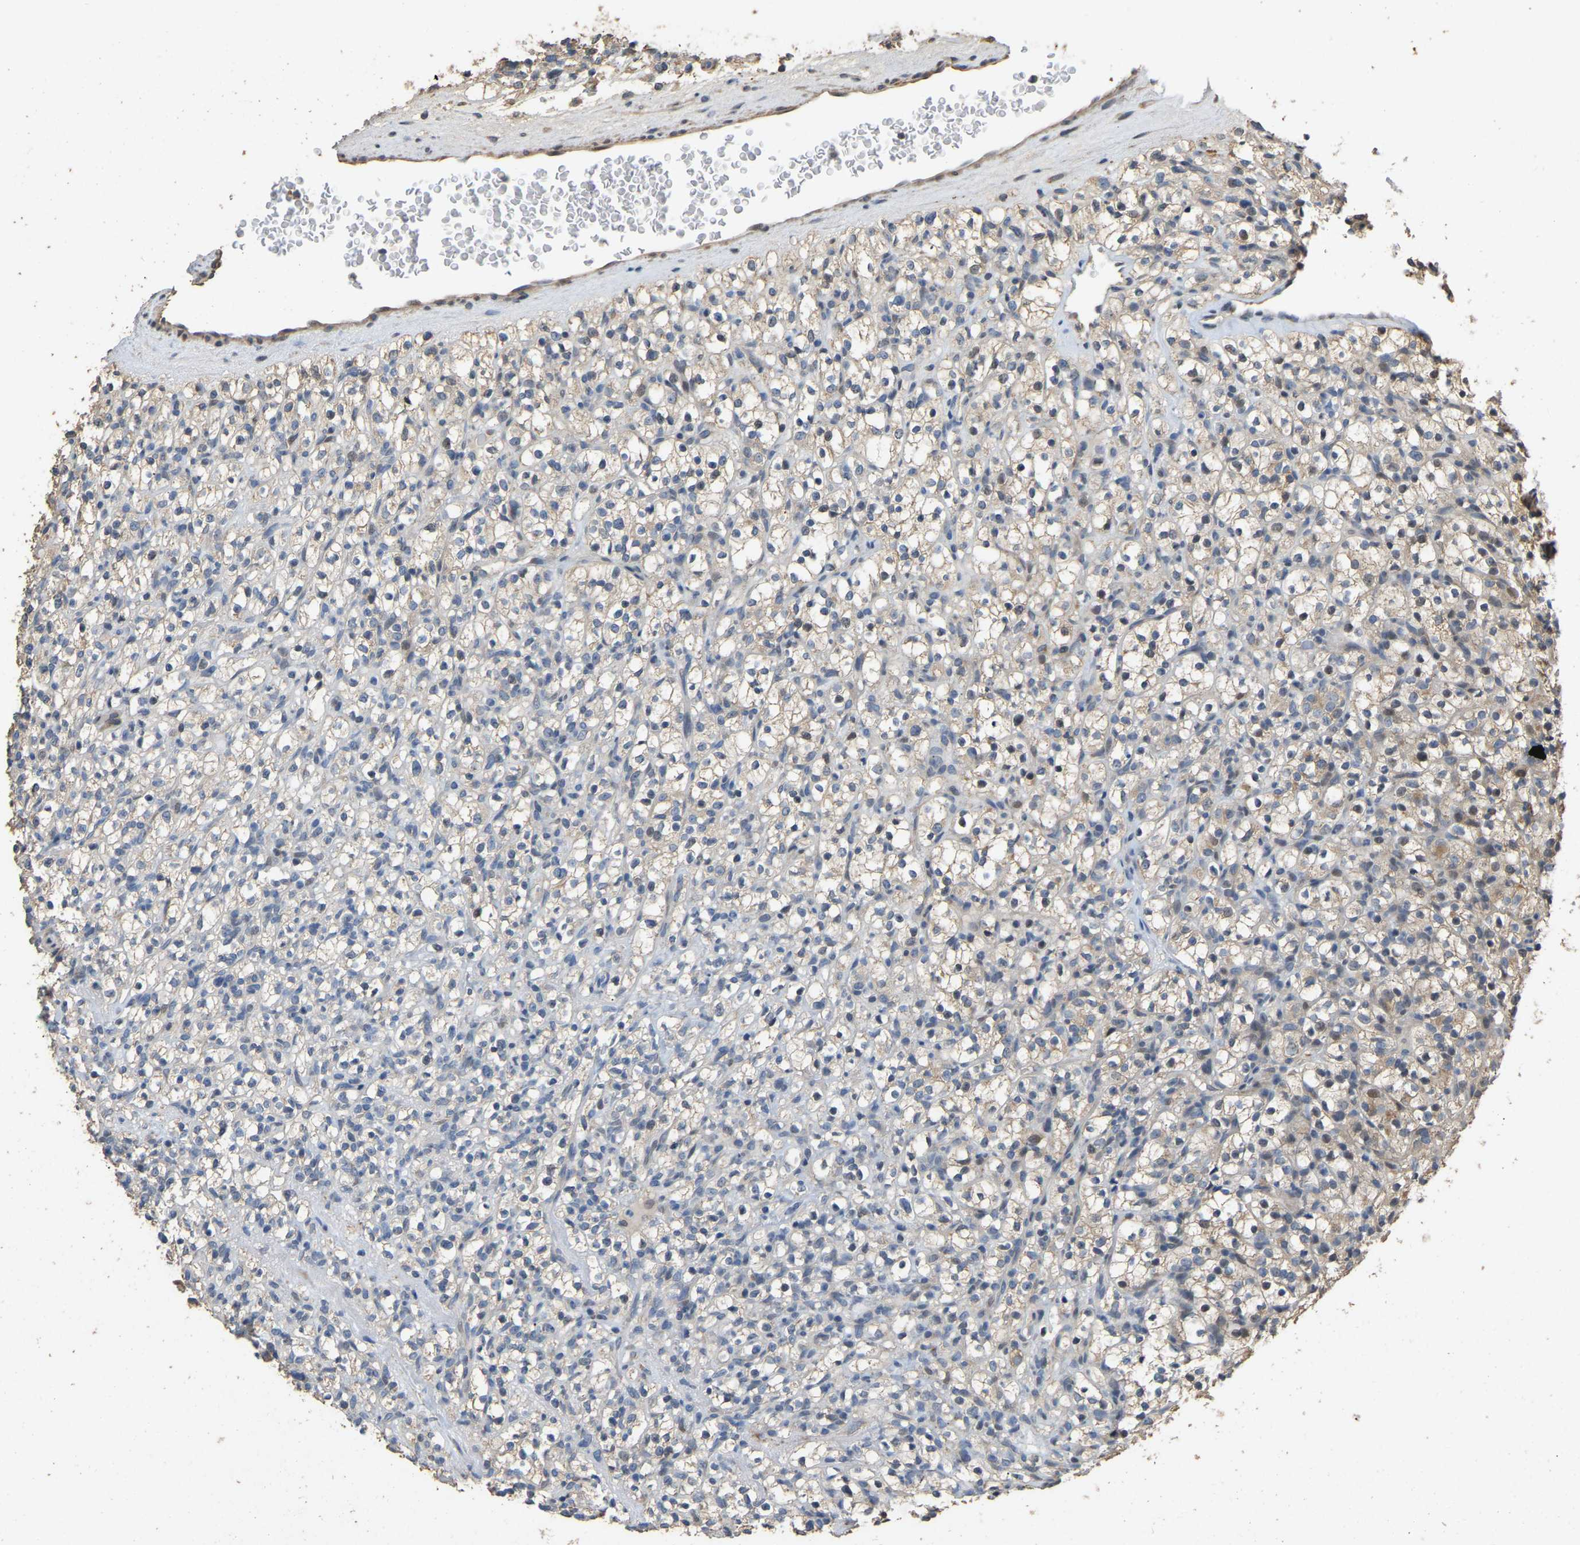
{"staining": {"intensity": "negative", "quantity": "none", "location": "none"}, "tissue": "renal cancer", "cell_type": "Tumor cells", "image_type": "cancer", "snomed": [{"axis": "morphology", "description": "Normal tissue, NOS"}, {"axis": "morphology", "description": "Adenocarcinoma, NOS"}, {"axis": "topography", "description": "Kidney"}], "caption": "A high-resolution image shows immunohistochemistry staining of adenocarcinoma (renal), which displays no significant expression in tumor cells.", "gene": "NCS1", "patient": {"sex": "female", "age": 72}}